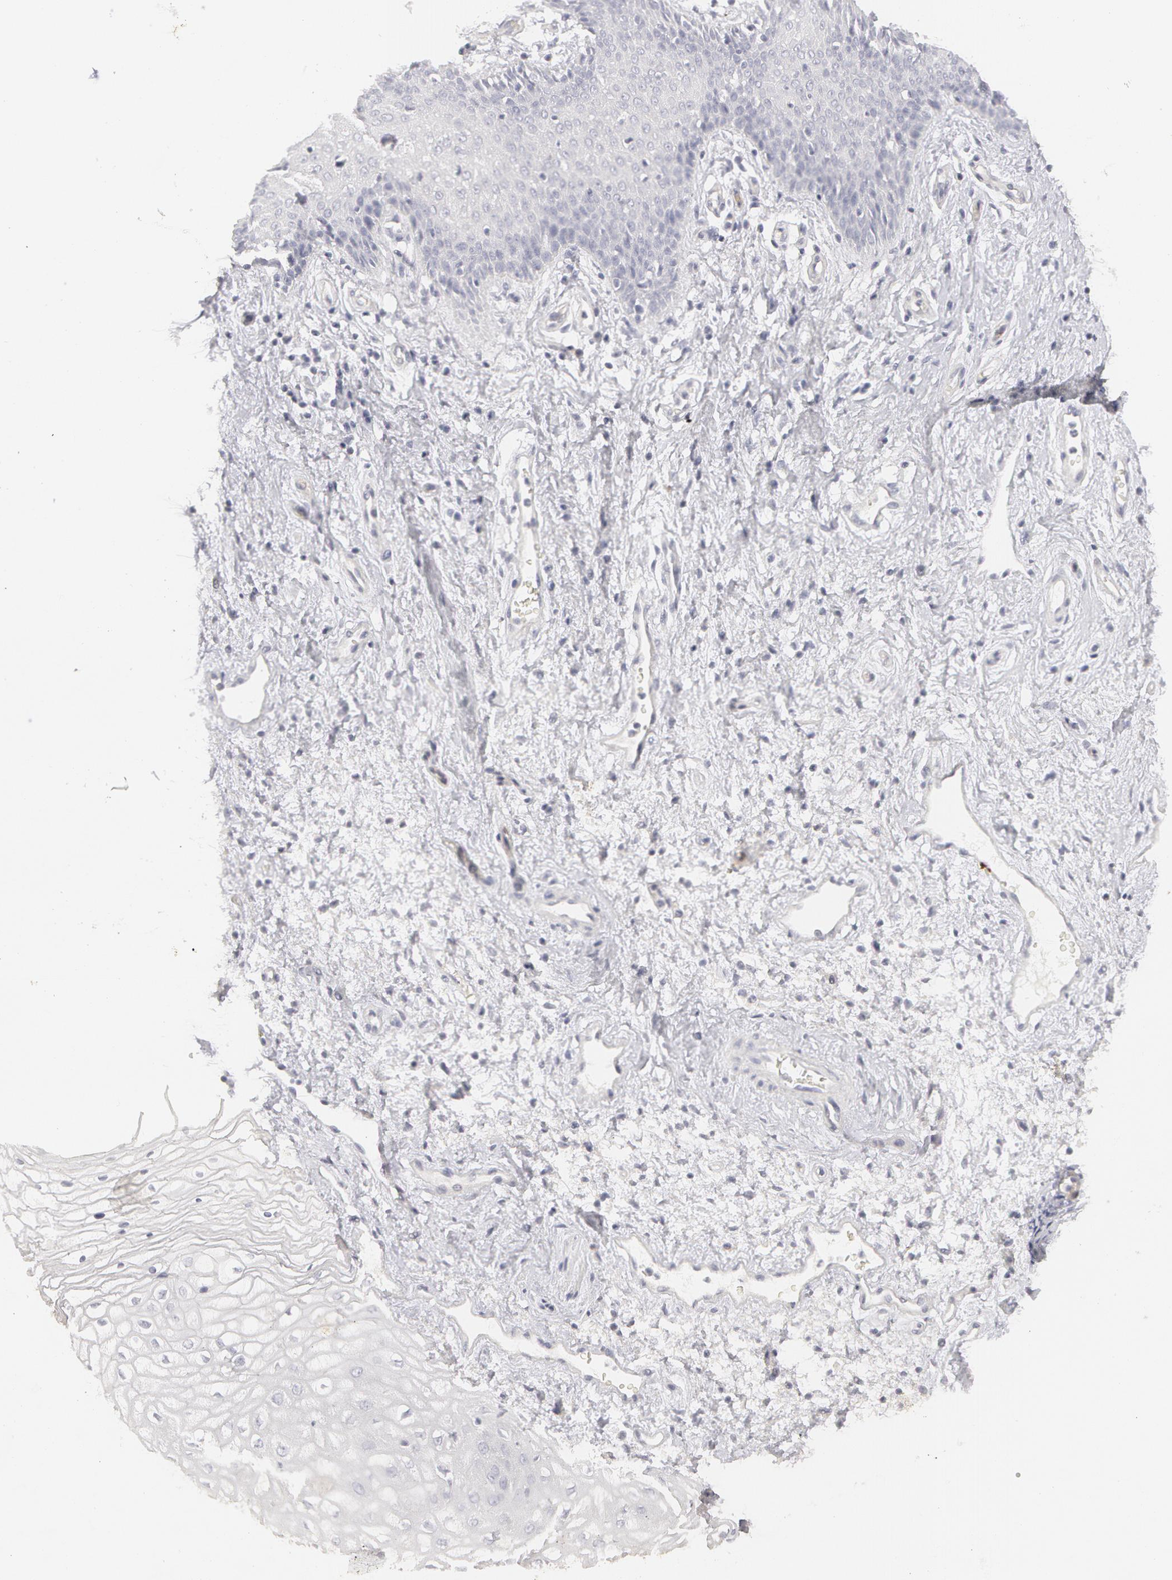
{"staining": {"intensity": "negative", "quantity": "none", "location": "none"}, "tissue": "vagina", "cell_type": "Squamous epithelial cells", "image_type": "normal", "snomed": [{"axis": "morphology", "description": "Normal tissue, NOS"}, {"axis": "topography", "description": "Vagina"}], "caption": "The photomicrograph shows no significant staining in squamous epithelial cells of vagina. (Stains: DAB IHC with hematoxylin counter stain, Microscopy: brightfield microscopy at high magnification).", "gene": "ABCB1", "patient": {"sex": "female", "age": 34}}